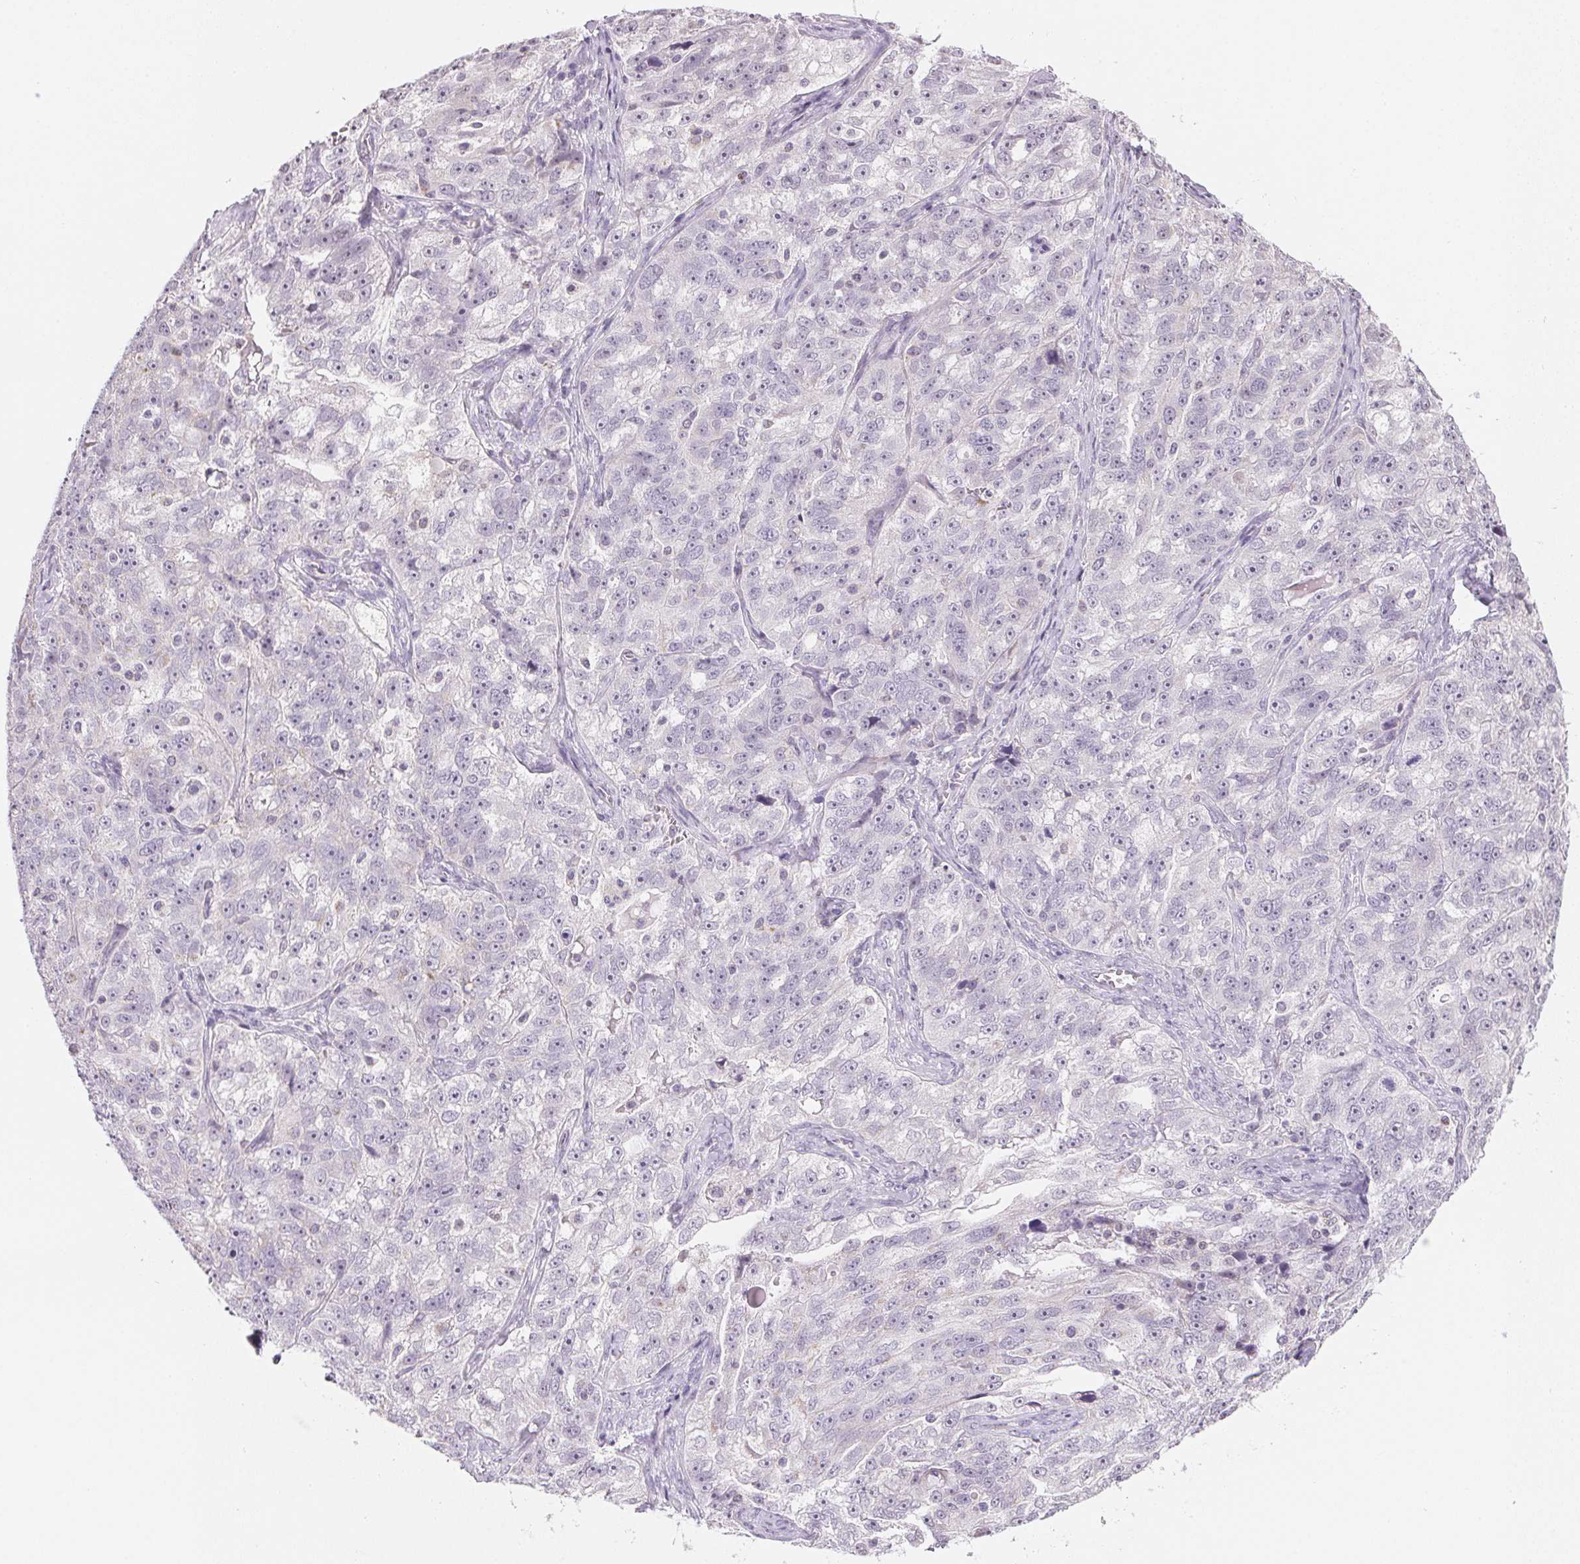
{"staining": {"intensity": "negative", "quantity": "none", "location": "none"}, "tissue": "ovarian cancer", "cell_type": "Tumor cells", "image_type": "cancer", "snomed": [{"axis": "morphology", "description": "Cystadenocarcinoma, serous, NOS"}, {"axis": "topography", "description": "Ovary"}], "caption": "This is a micrograph of immunohistochemistry staining of serous cystadenocarcinoma (ovarian), which shows no positivity in tumor cells.", "gene": "GIPC2", "patient": {"sex": "female", "age": 51}}